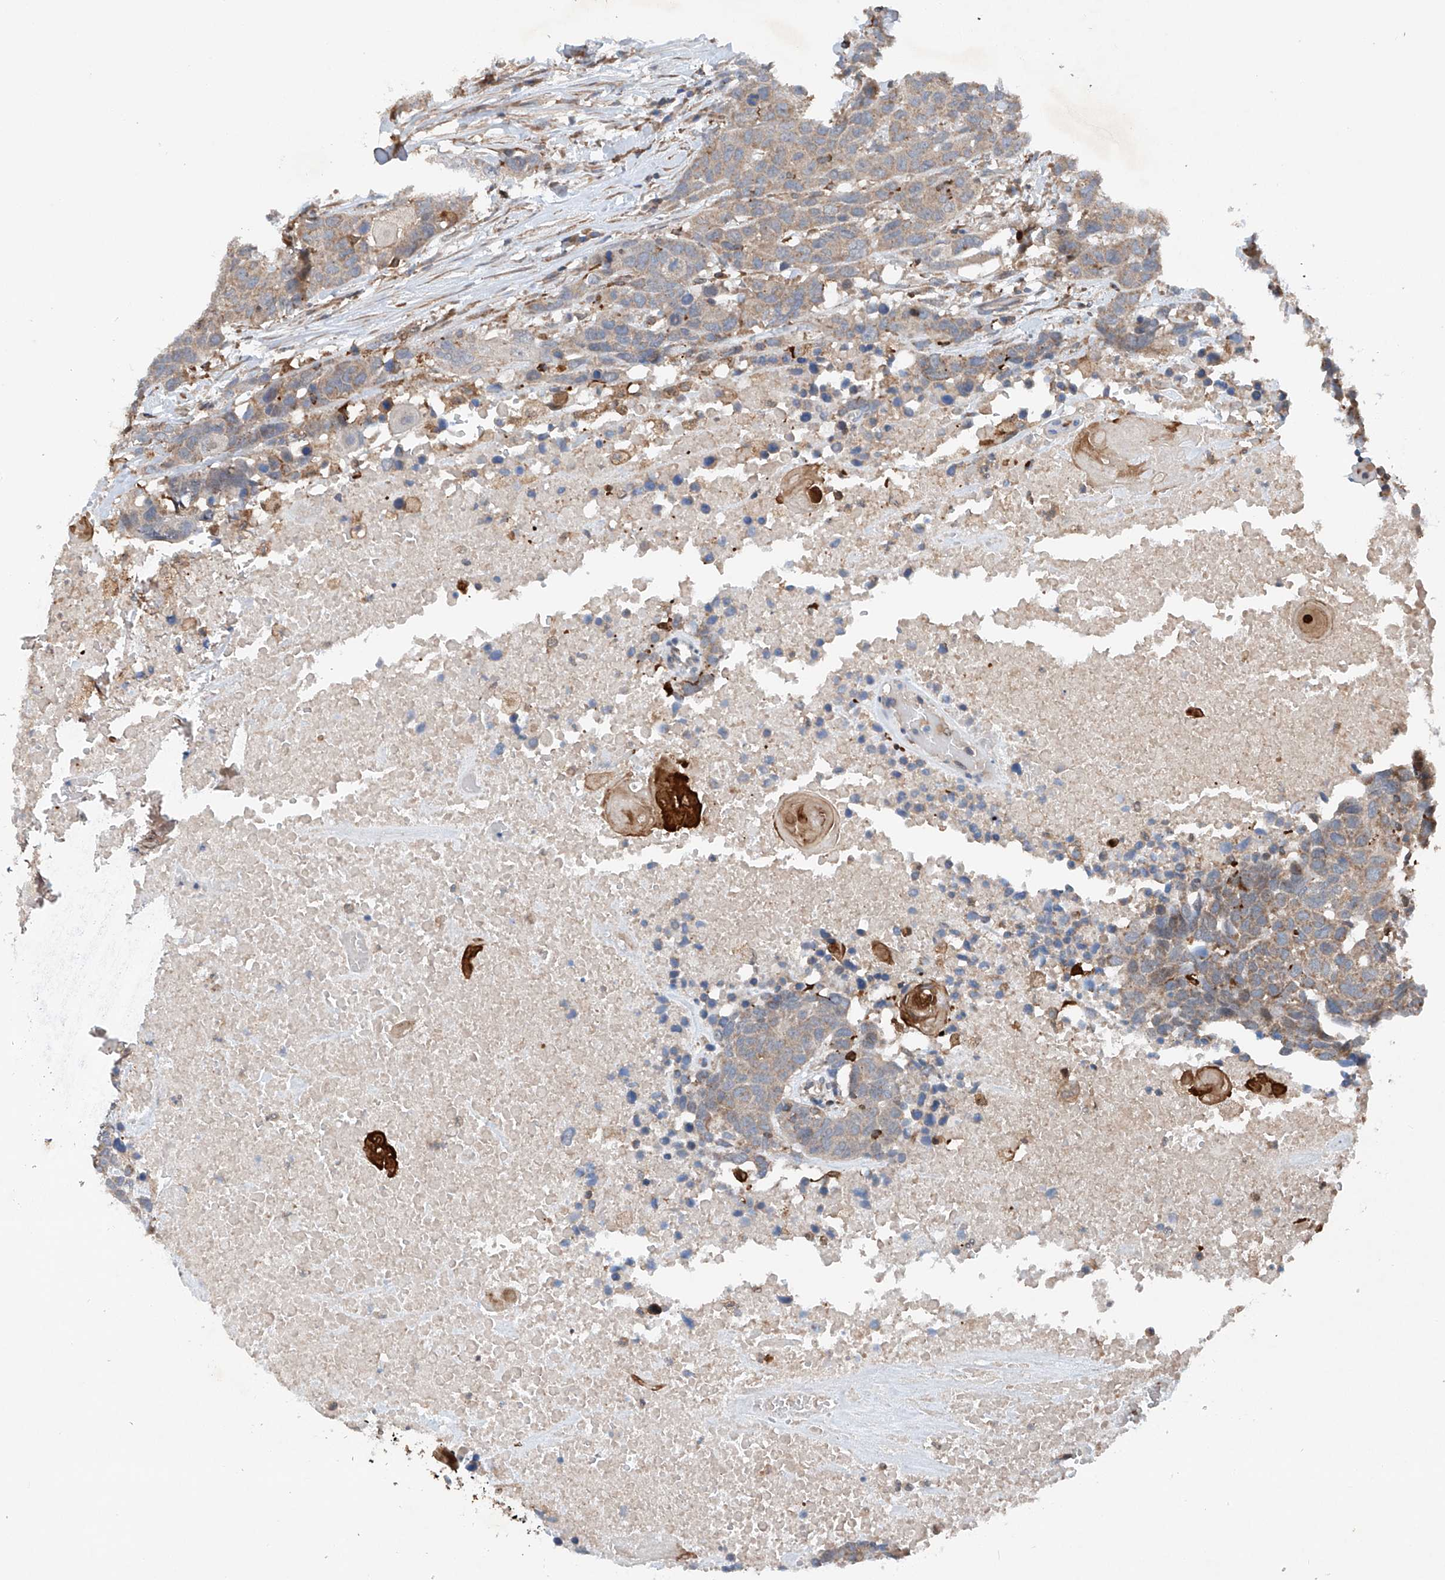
{"staining": {"intensity": "weak", "quantity": ">75%", "location": "cytoplasmic/membranous"}, "tissue": "head and neck cancer", "cell_type": "Tumor cells", "image_type": "cancer", "snomed": [{"axis": "morphology", "description": "Squamous cell carcinoma, NOS"}, {"axis": "topography", "description": "Head-Neck"}], "caption": "This image exhibits head and neck cancer (squamous cell carcinoma) stained with immunohistochemistry to label a protein in brown. The cytoplasmic/membranous of tumor cells show weak positivity for the protein. Nuclei are counter-stained blue.", "gene": "CEP85L", "patient": {"sex": "male", "age": 66}}